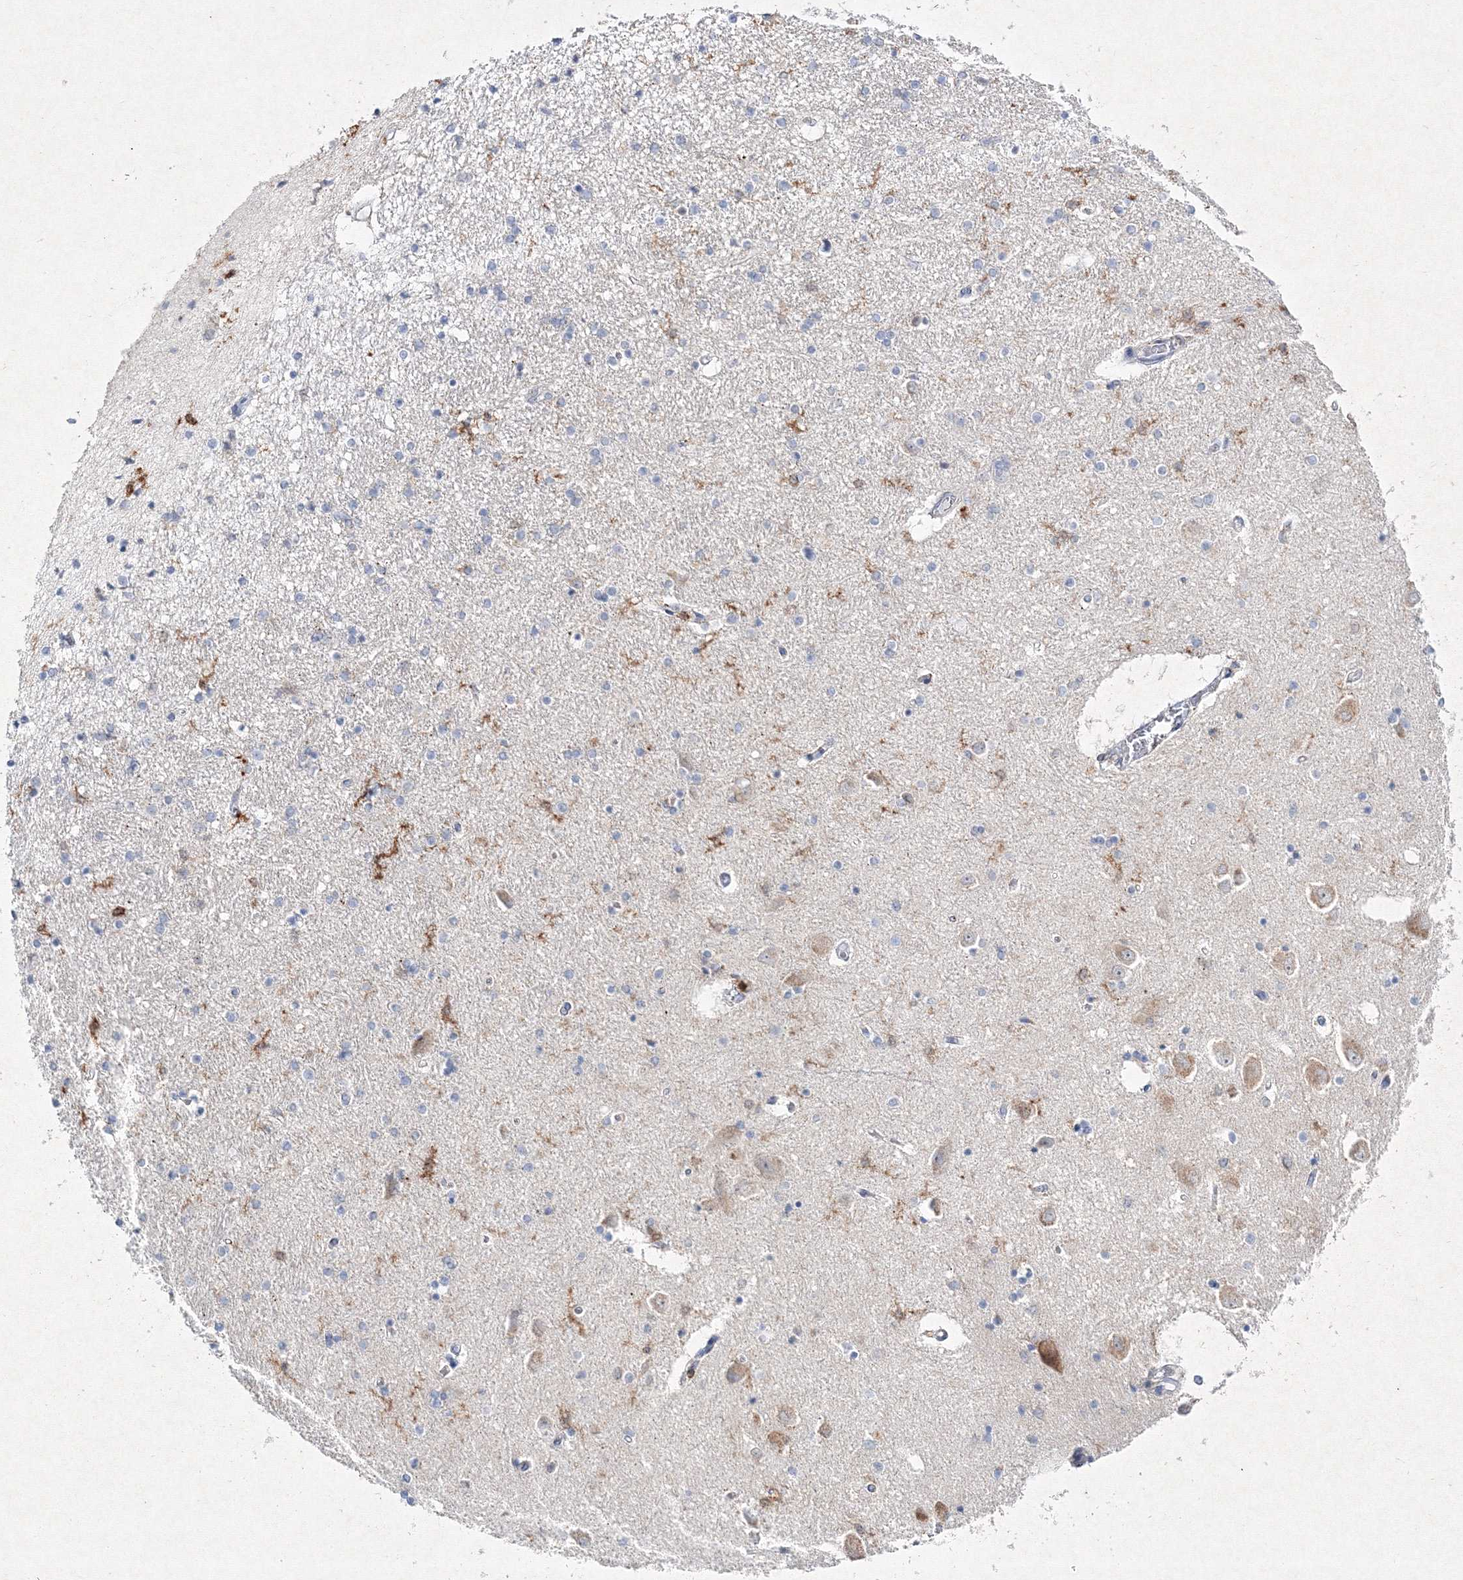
{"staining": {"intensity": "negative", "quantity": "none", "location": "none"}, "tissue": "hippocampus", "cell_type": "Glial cells", "image_type": "normal", "snomed": [{"axis": "morphology", "description": "Normal tissue, NOS"}, {"axis": "topography", "description": "Hippocampus"}], "caption": "The histopathology image reveals no significant positivity in glial cells of hippocampus. (Brightfield microscopy of DAB (3,3'-diaminobenzidine) immunohistochemistry (IHC) at high magnification).", "gene": "HCST", "patient": {"sex": "female", "age": 54}}